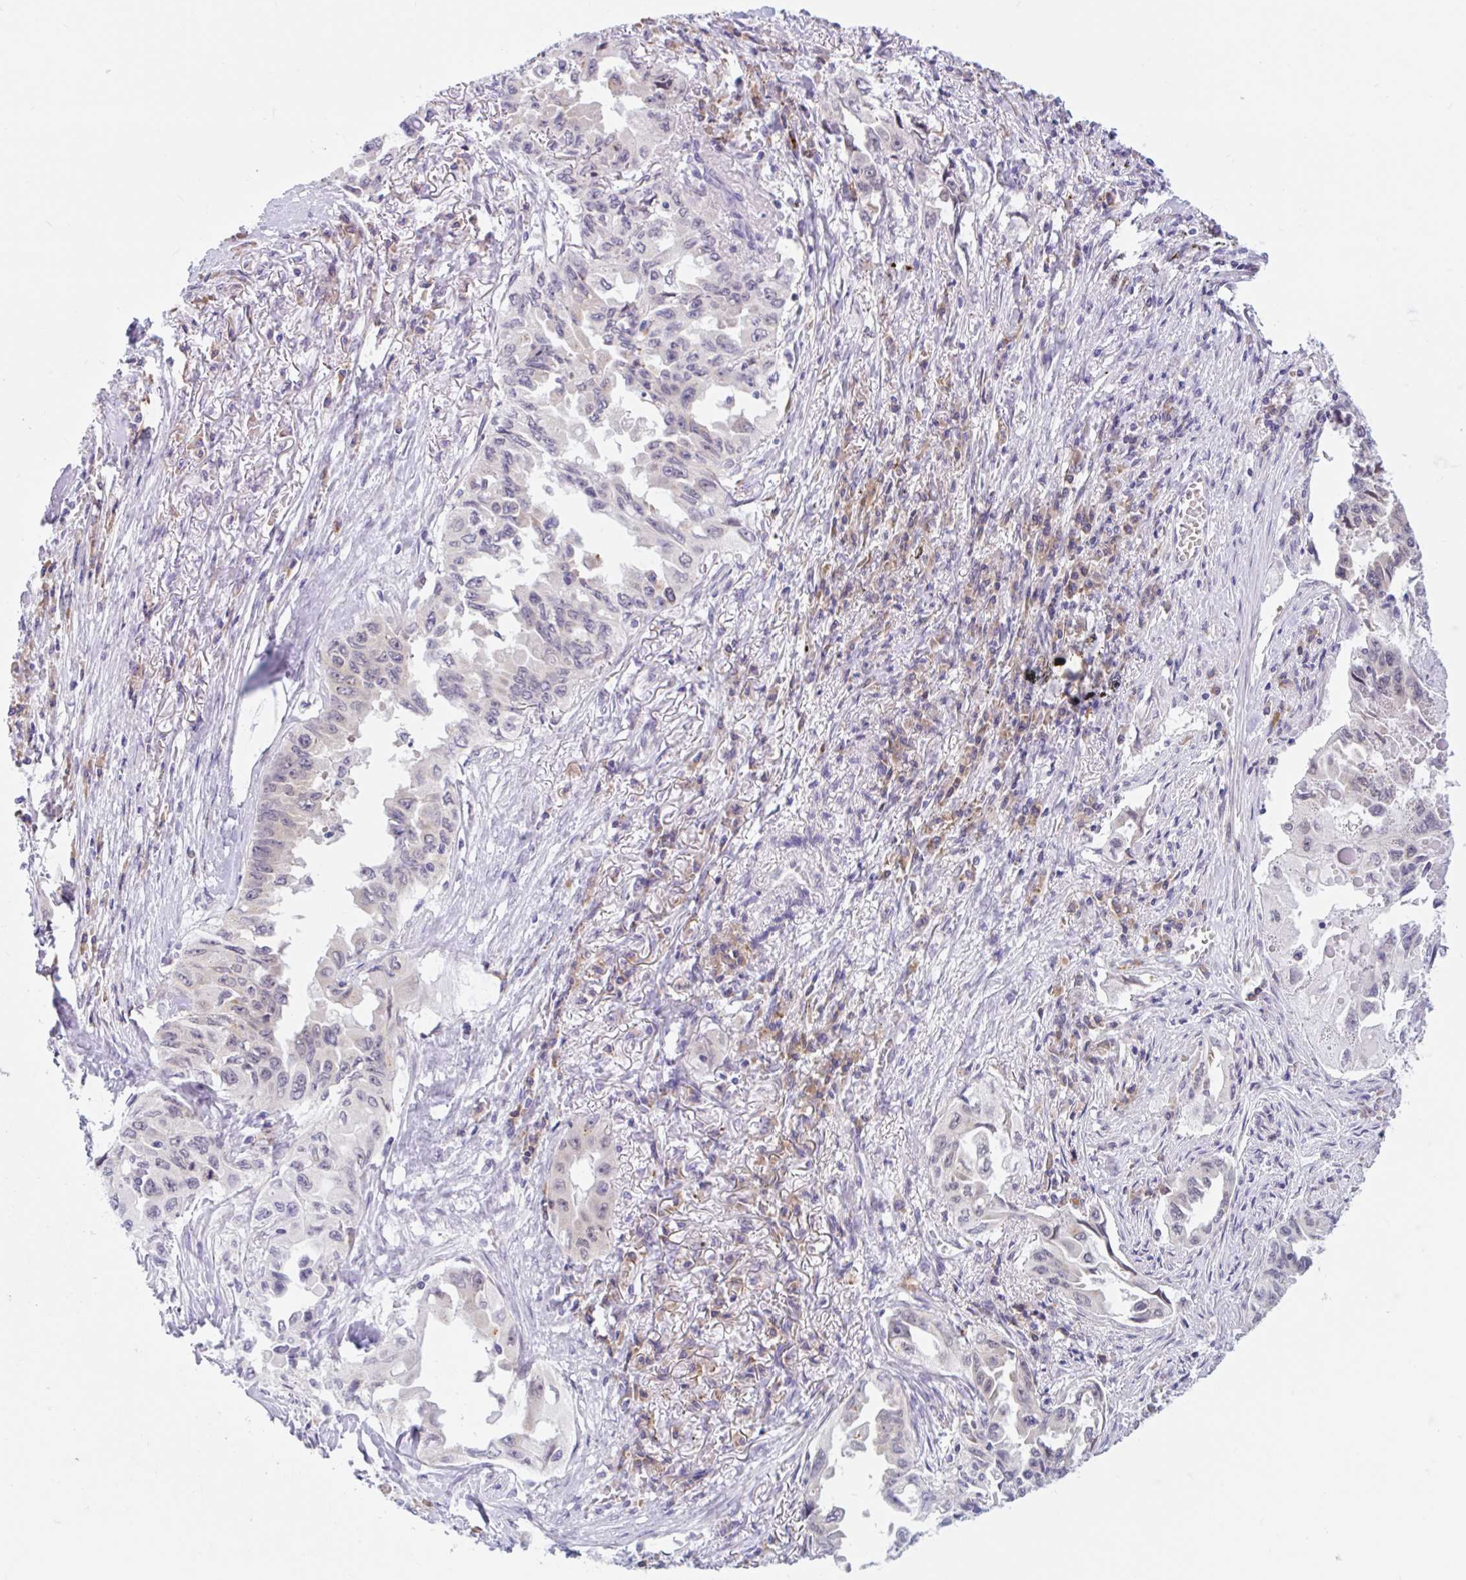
{"staining": {"intensity": "negative", "quantity": "none", "location": "none"}, "tissue": "lung cancer", "cell_type": "Tumor cells", "image_type": "cancer", "snomed": [{"axis": "morphology", "description": "Adenocarcinoma, NOS"}, {"axis": "topography", "description": "Lung"}], "caption": "DAB immunohistochemical staining of human lung adenocarcinoma demonstrates no significant expression in tumor cells.", "gene": "SRSF10", "patient": {"sex": "female", "age": 51}}